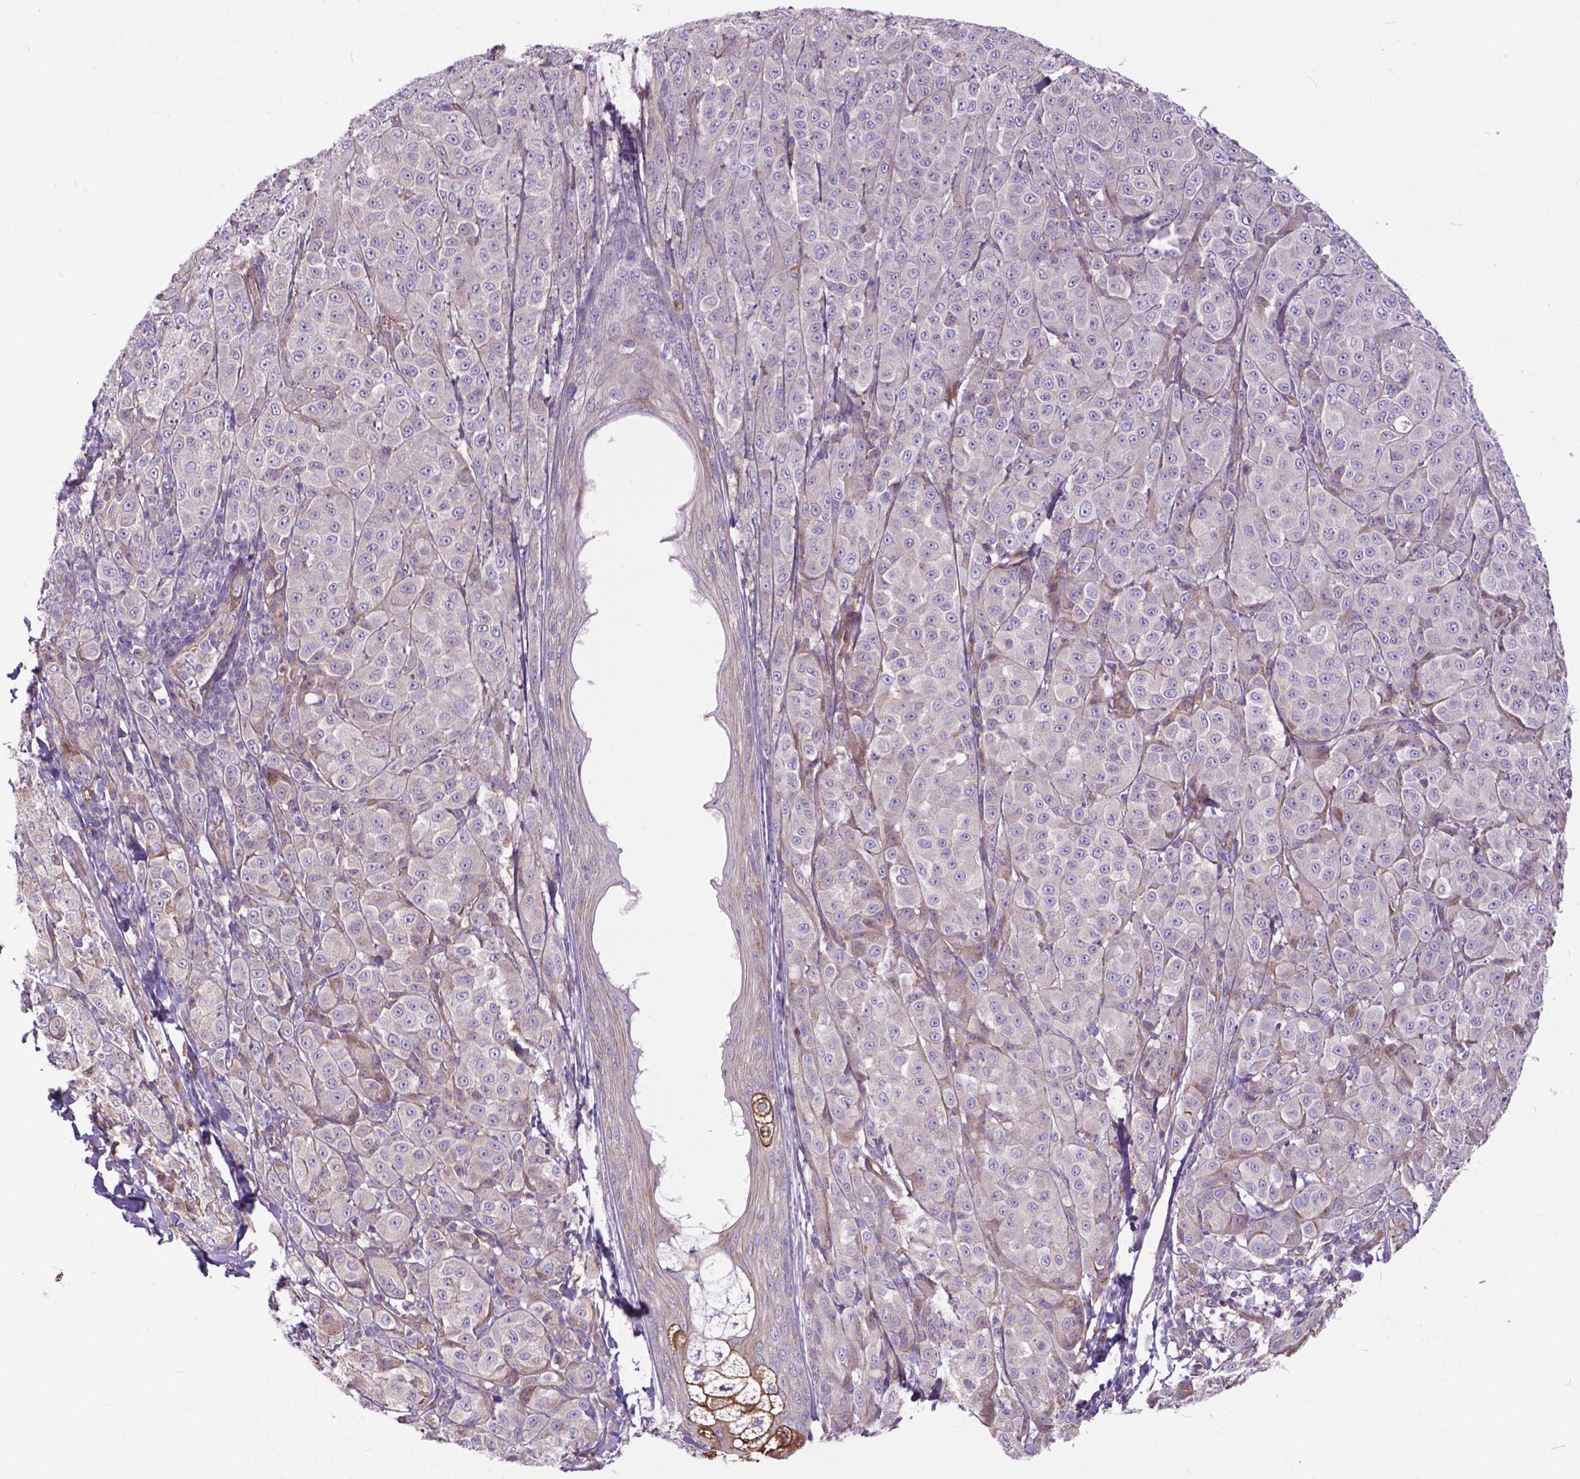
{"staining": {"intensity": "negative", "quantity": "none", "location": "none"}, "tissue": "melanoma", "cell_type": "Tumor cells", "image_type": "cancer", "snomed": [{"axis": "morphology", "description": "Malignant melanoma, NOS"}, {"axis": "topography", "description": "Skin"}], "caption": "This image is of melanoma stained with immunohistochemistry (IHC) to label a protein in brown with the nuclei are counter-stained blue. There is no positivity in tumor cells.", "gene": "FLT4", "patient": {"sex": "male", "age": 89}}